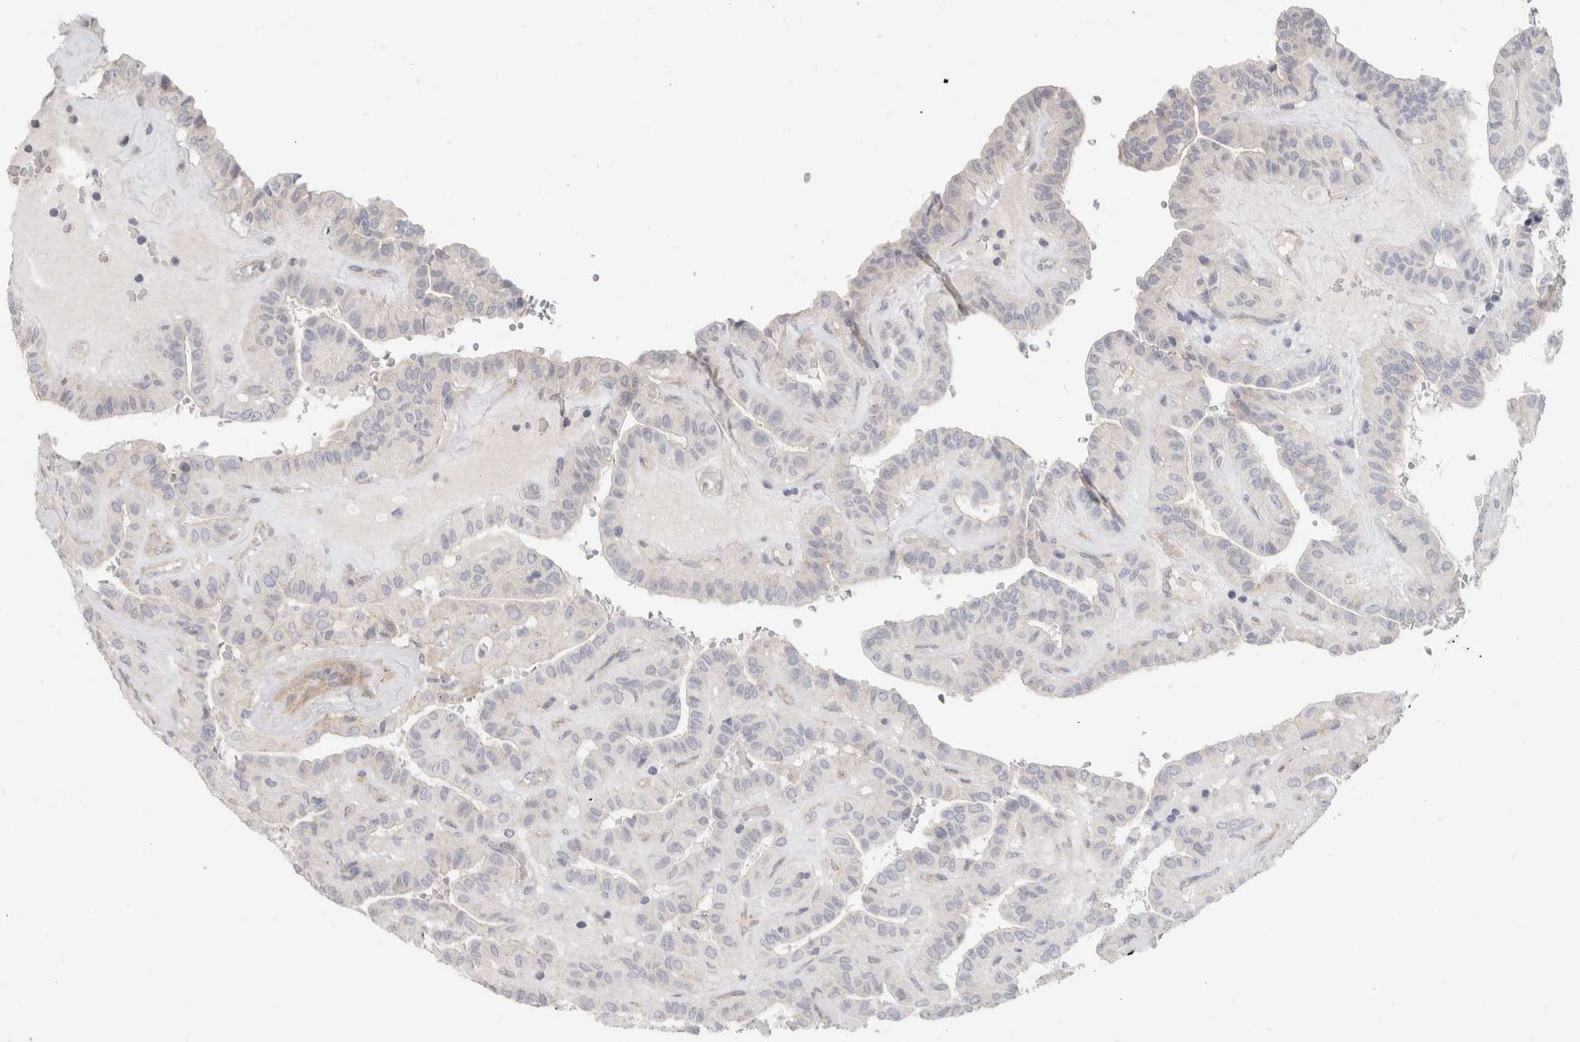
{"staining": {"intensity": "negative", "quantity": "none", "location": "none"}, "tissue": "thyroid cancer", "cell_type": "Tumor cells", "image_type": "cancer", "snomed": [{"axis": "morphology", "description": "Papillary adenocarcinoma, NOS"}, {"axis": "topography", "description": "Thyroid gland"}], "caption": "Tumor cells are negative for protein expression in human thyroid cancer (papillary adenocarcinoma).", "gene": "AFP", "patient": {"sex": "male", "age": 77}}